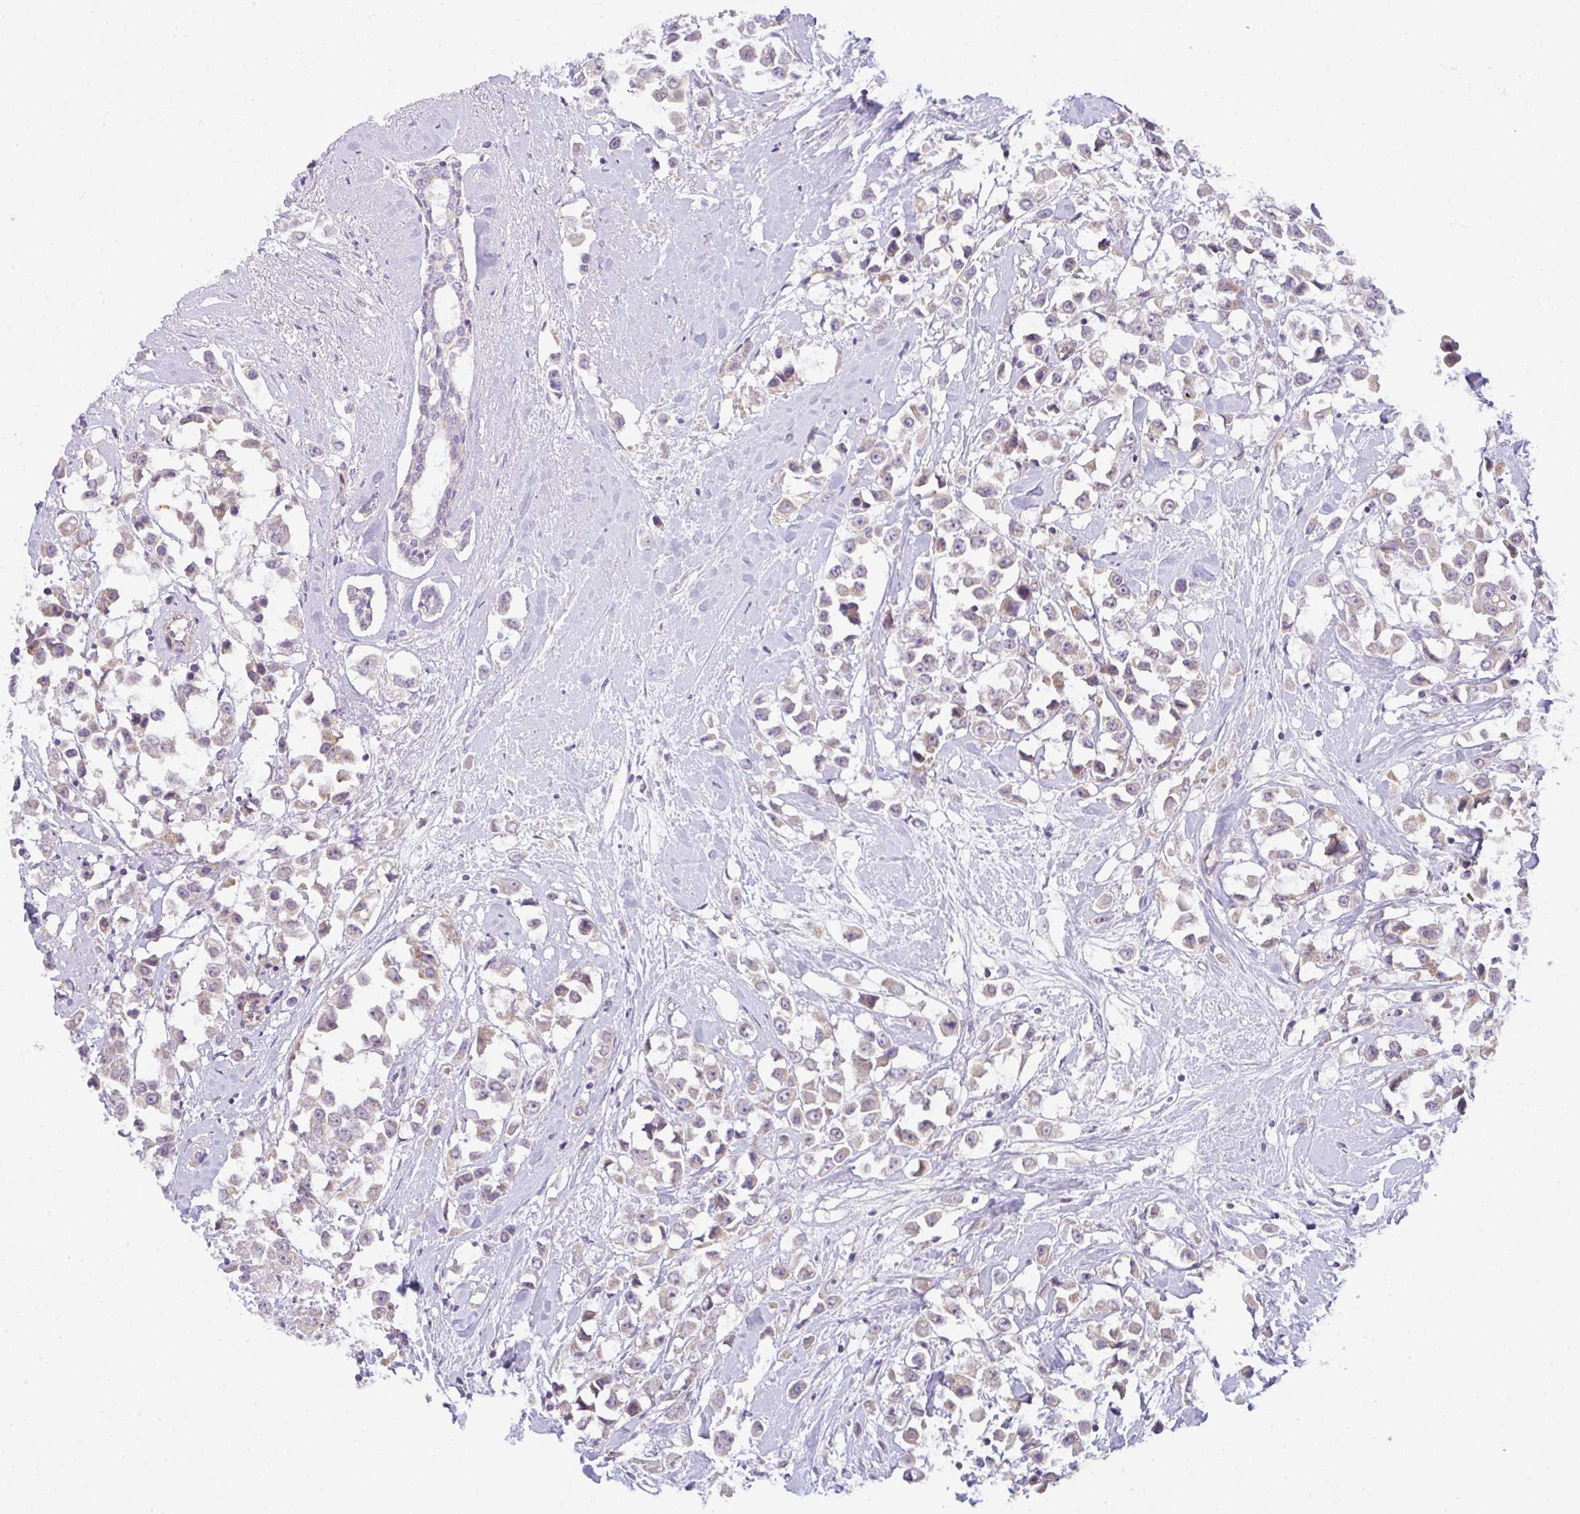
{"staining": {"intensity": "weak", "quantity": ">75%", "location": "cytoplasmic/membranous"}, "tissue": "breast cancer", "cell_type": "Tumor cells", "image_type": "cancer", "snomed": [{"axis": "morphology", "description": "Duct carcinoma"}, {"axis": "topography", "description": "Breast"}], "caption": "Protein expression by immunohistochemistry (IHC) demonstrates weak cytoplasmic/membranous positivity in approximately >75% of tumor cells in breast cancer (invasive ductal carcinoma).", "gene": "FILIP1", "patient": {"sex": "female", "age": 61}}